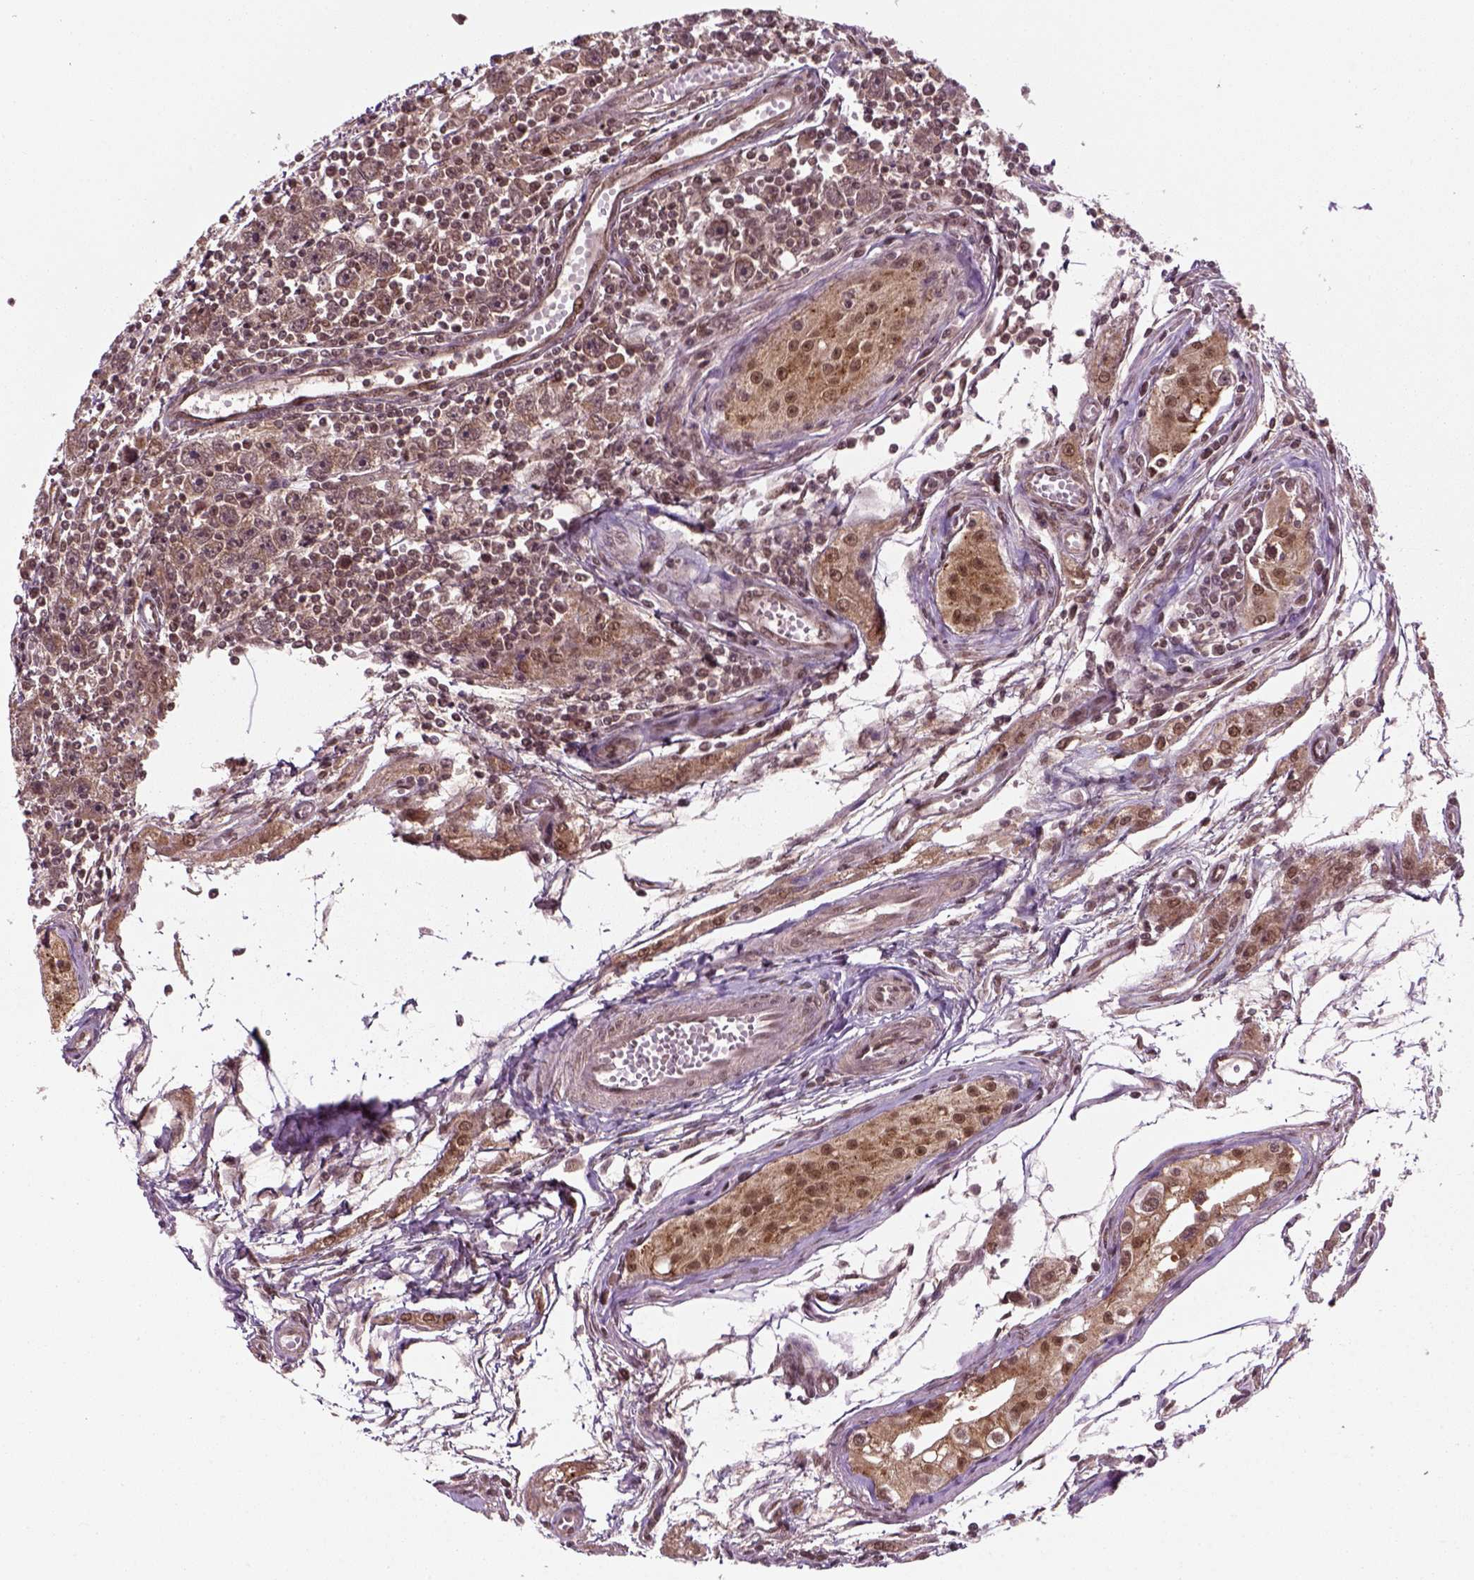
{"staining": {"intensity": "moderate", "quantity": ">75%", "location": "cytoplasmic/membranous,nuclear"}, "tissue": "testis cancer", "cell_type": "Tumor cells", "image_type": "cancer", "snomed": [{"axis": "morphology", "description": "Seminoma, NOS"}, {"axis": "topography", "description": "Testis"}], "caption": "Immunohistochemical staining of human testis seminoma demonstrates moderate cytoplasmic/membranous and nuclear protein positivity in approximately >75% of tumor cells.", "gene": "NUDT9", "patient": {"sex": "male", "age": 30}}